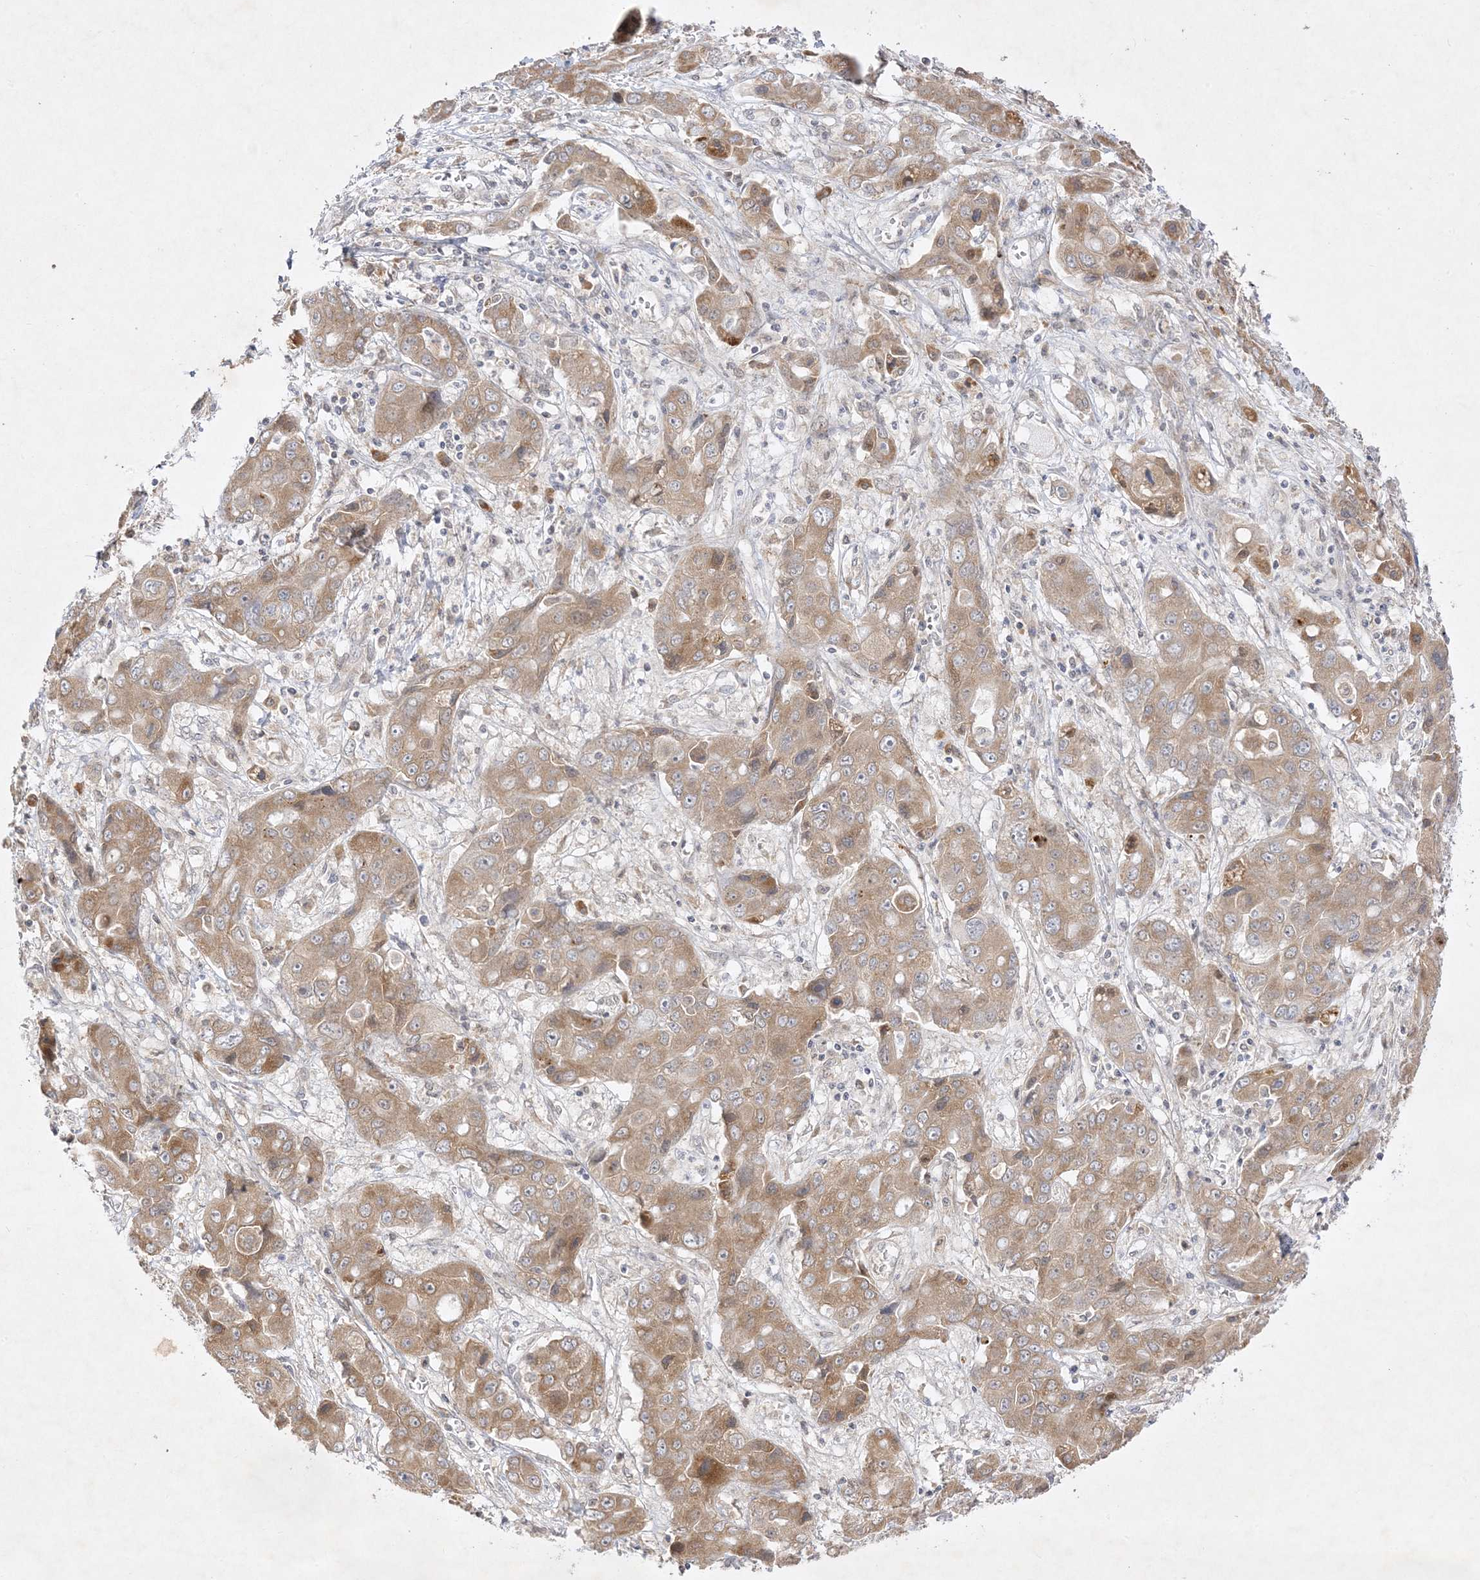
{"staining": {"intensity": "moderate", "quantity": ">75%", "location": "cytoplasmic/membranous"}, "tissue": "liver cancer", "cell_type": "Tumor cells", "image_type": "cancer", "snomed": [{"axis": "morphology", "description": "Cholangiocarcinoma"}, {"axis": "topography", "description": "Liver"}], "caption": "Immunohistochemical staining of human liver cancer reveals medium levels of moderate cytoplasmic/membranous staining in approximately >75% of tumor cells.", "gene": "C2CD2", "patient": {"sex": "male", "age": 67}}